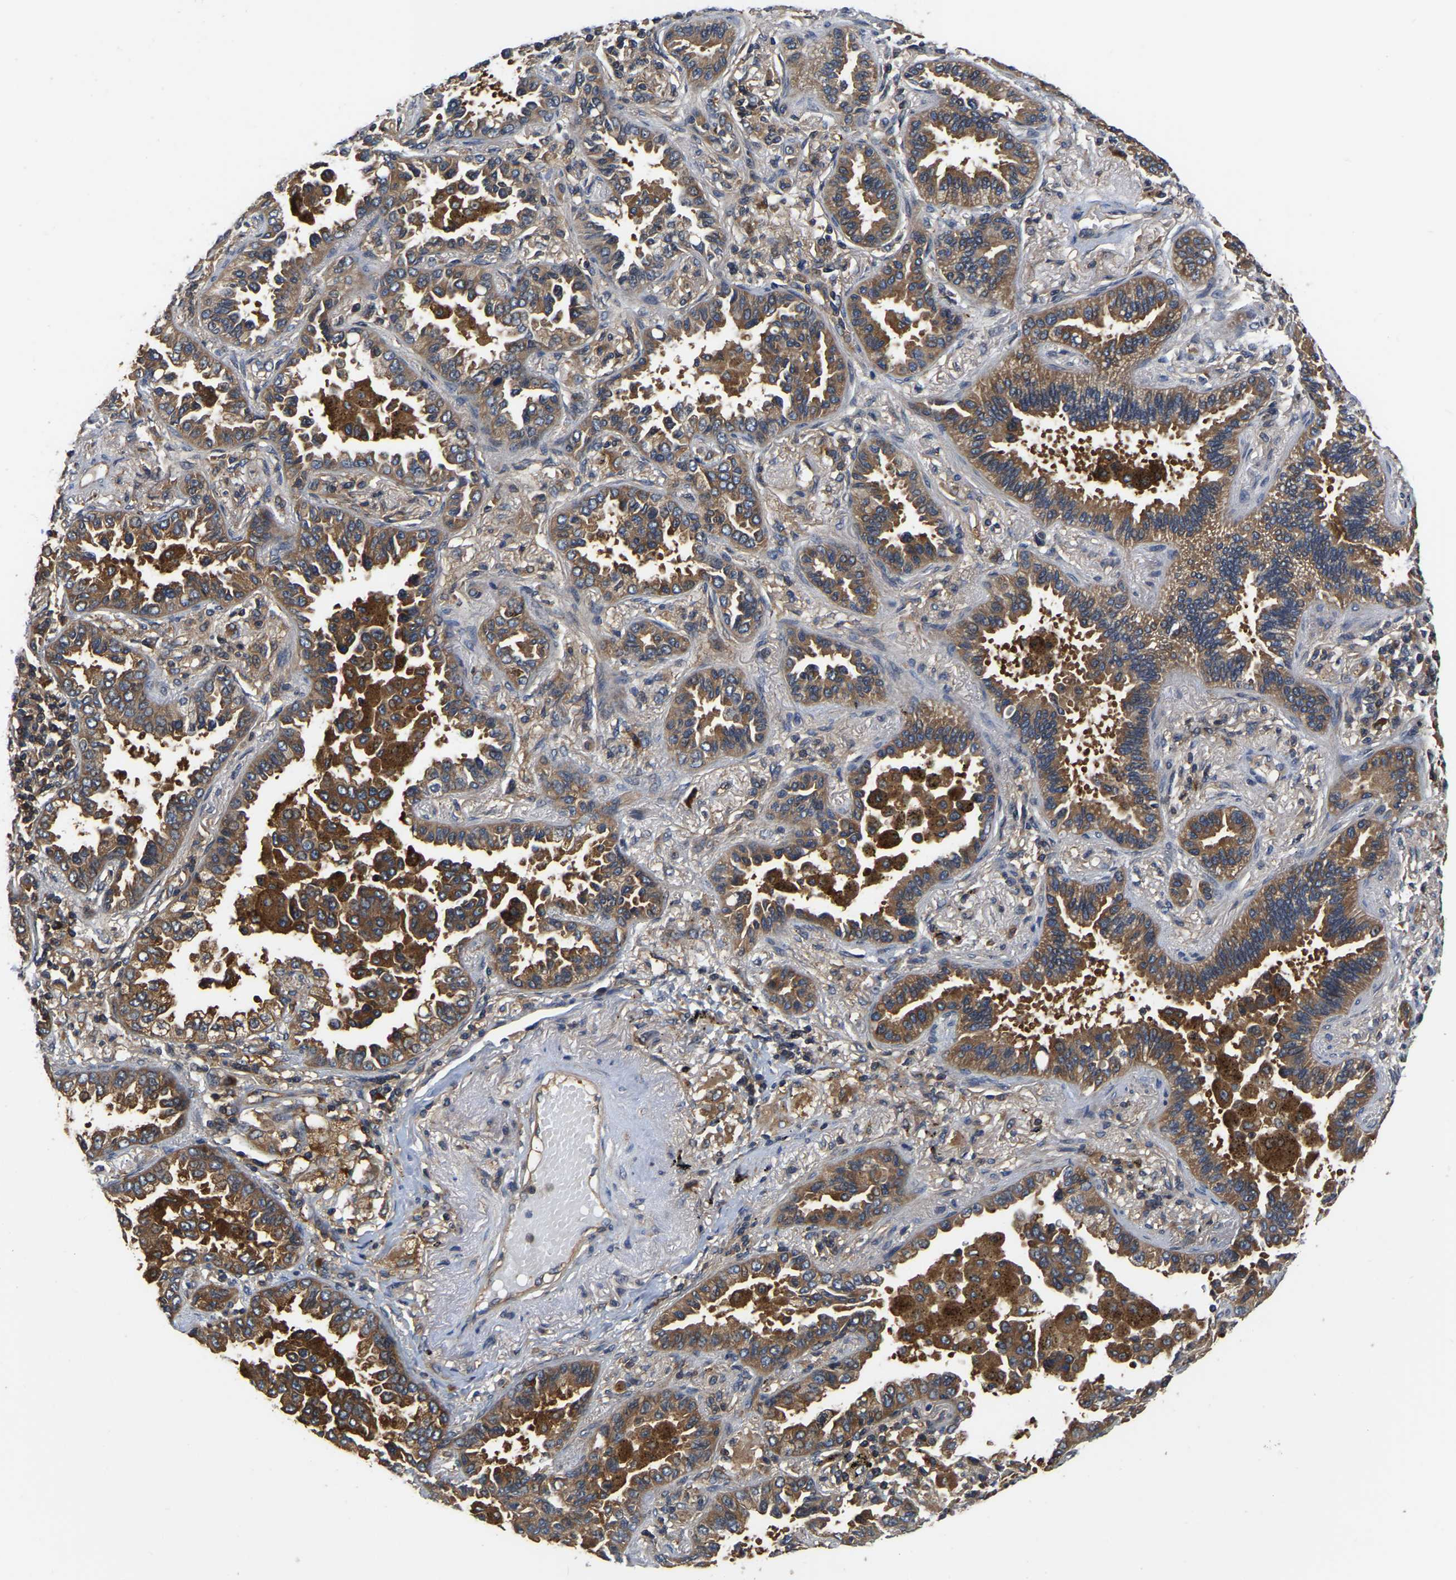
{"staining": {"intensity": "moderate", "quantity": ">75%", "location": "cytoplasmic/membranous"}, "tissue": "lung cancer", "cell_type": "Tumor cells", "image_type": "cancer", "snomed": [{"axis": "morphology", "description": "Normal tissue, NOS"}, {"axis": "morphology", "description": "Adenocarcinoma, NOS"}, {"axis": "topography", "description": "Lung"}], "caption": "Human lung cancer (adenocarcinoma) stained with a protein marker shows moderate staining in tumor cells.", "gene": "GARS1", "patient": {"sex": "male", "age": 59}}